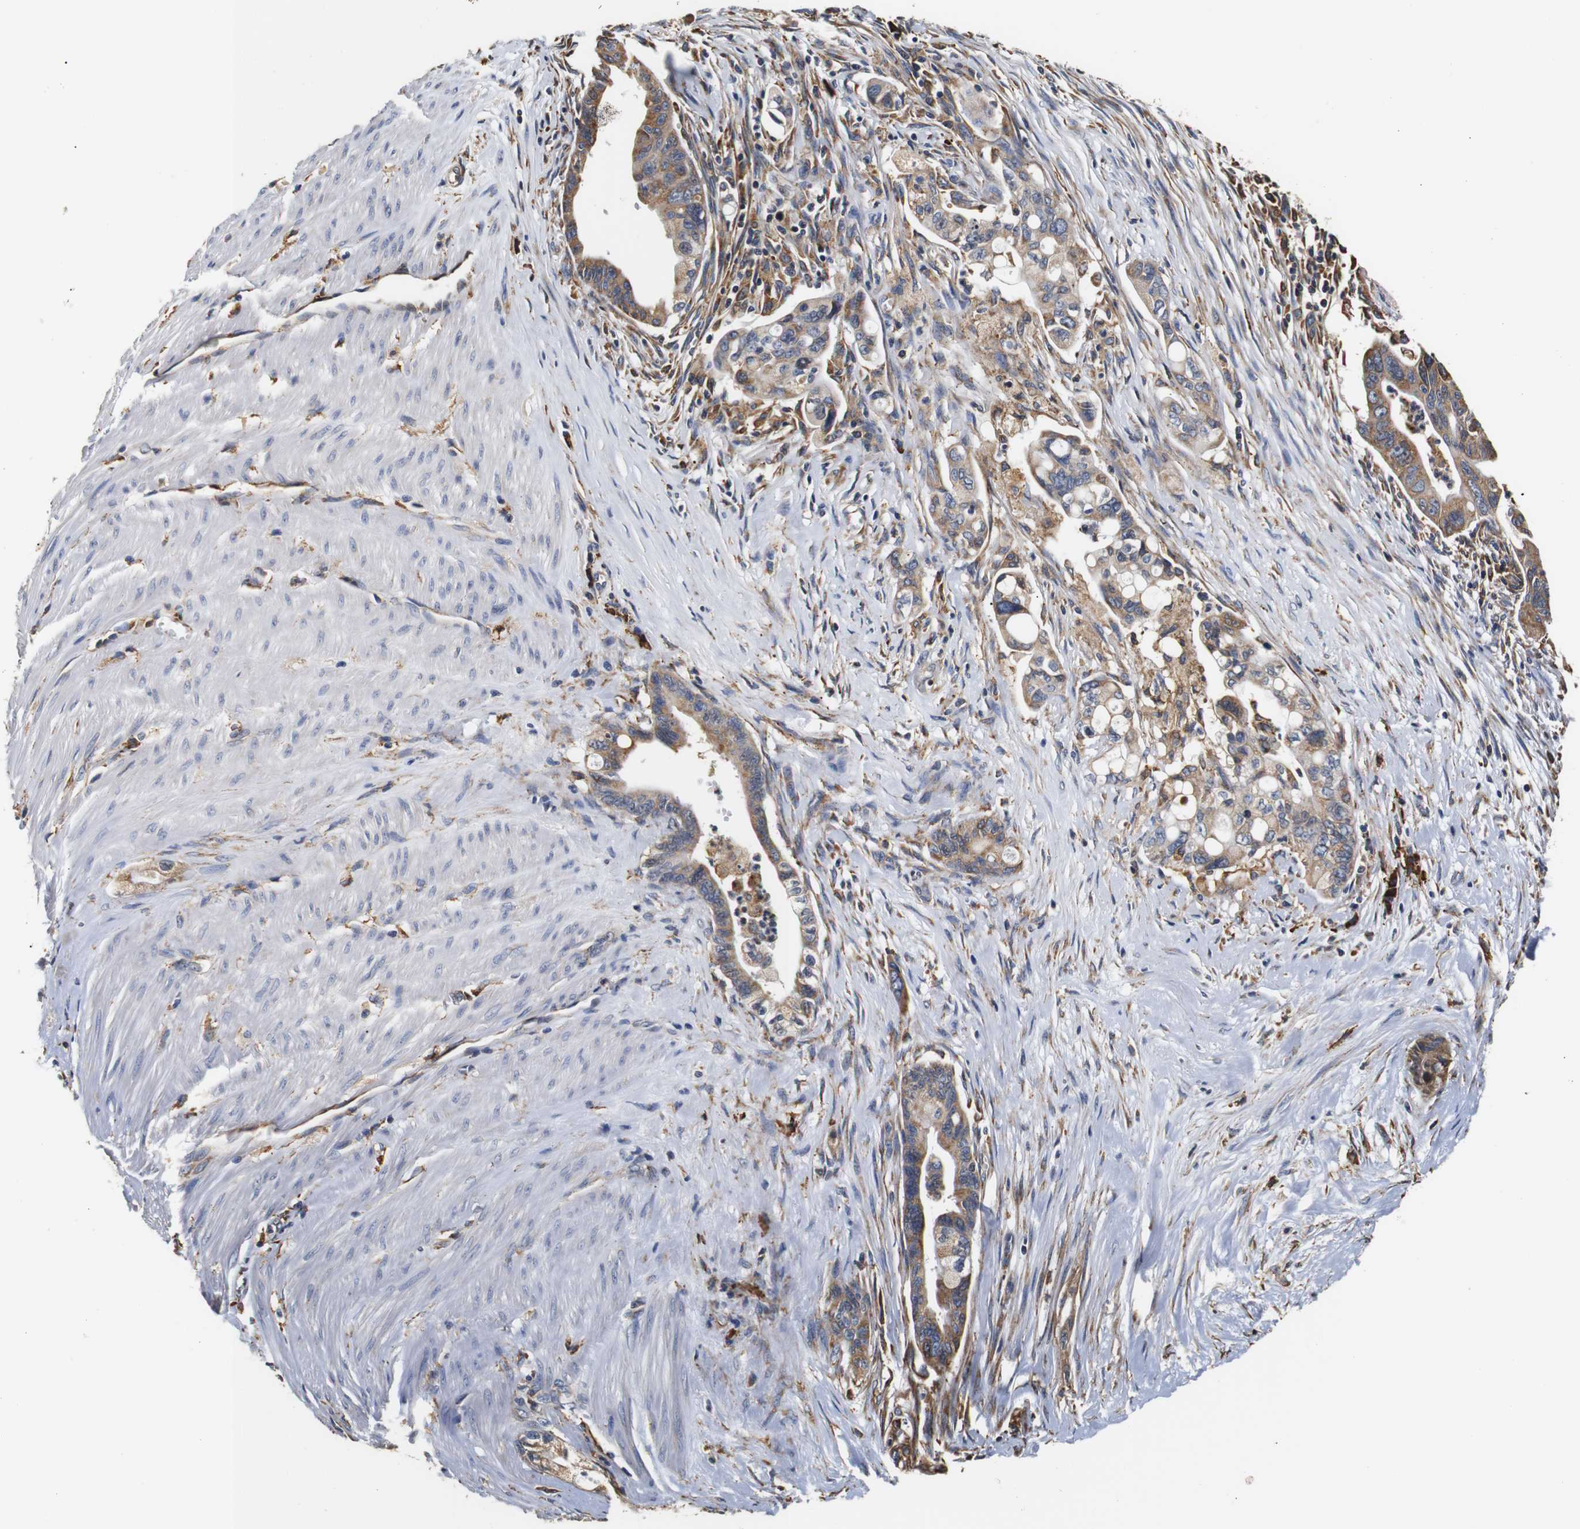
{"staining": {"intensity": "moderate", "quantity": ">75%", "location": "cytoplasmic/membranous"}, "tissue": "pancreatic cancer", "cell_type": "Tumor cells", "image_type": "cancer", "snomed": [{"axis": "morphology", "description": "Adenocarcinoma, NOS"}, {"axis": "topography", "description": "Pancreas"}], "caption": "Immunohistochemical staining of human pancreatic cancer (adenocarcinoma) reveals moderate cytoplasmic/membranous protein staining in approximately >75% of tumor cells.", "gene": "HHIP", "patient": {"sex": "male", "age": 70}}